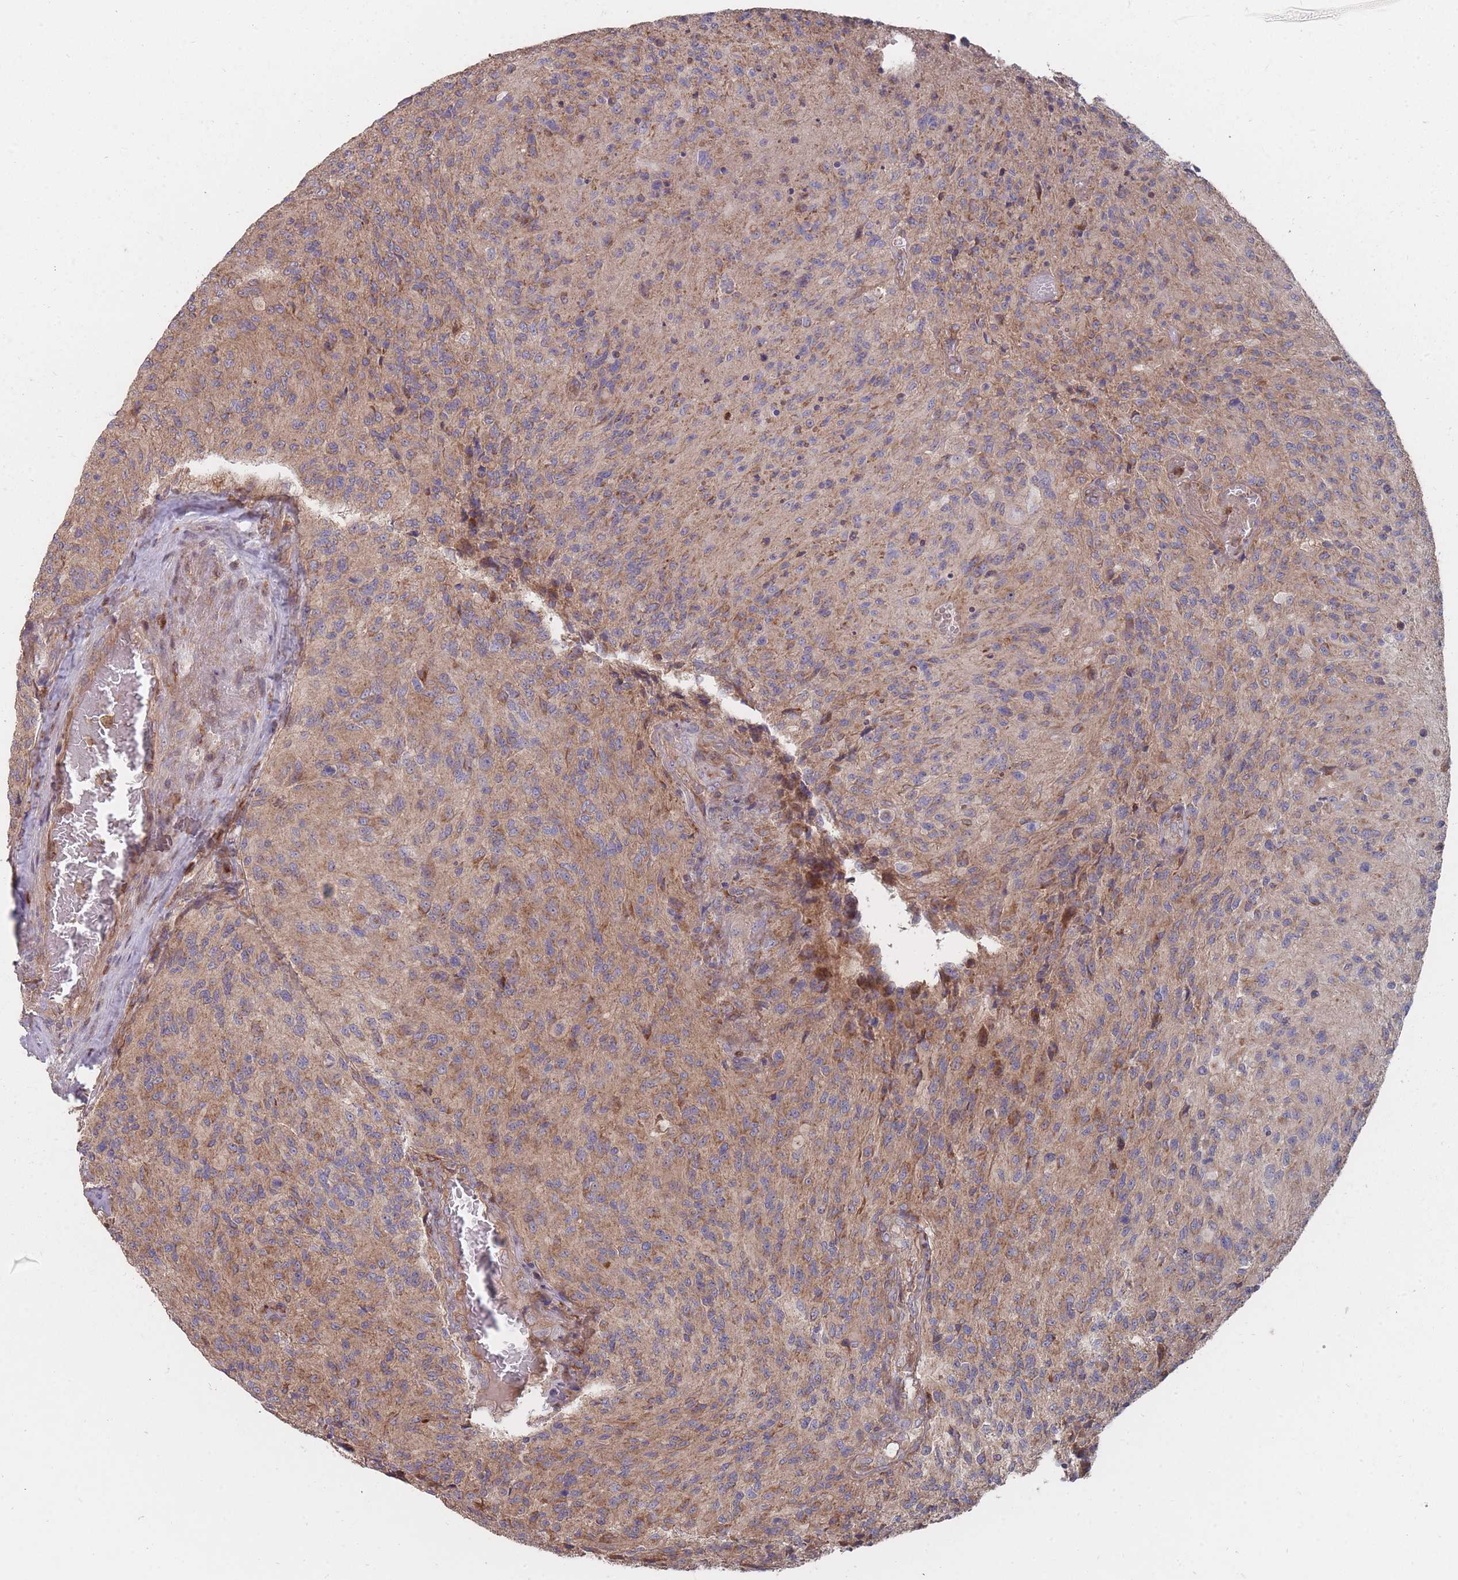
{"staining": {"intensity": "moderate", "quantity": ">75%", "location": "cytoplasmic/membranous"}, "tissue": "glioma", "cell_type": "Tumor cells", "image_type": "cancer", "snomed": [{"axis": "morphology", "description": "Normal tissue, NOS"}, {"axis": "morphology", "description": "Glioma, malignant, High grade"}, {"axis": "topography", "description": "Cerebral cortex"}], "caption": "High-power microscopy captured an immunohistochemistry micrograph of glioma, revealing moderate cytoplasmic/membranous expression in approximately >75% of tumor cells.", "gene": "THSD7B", "patient": {"sex": "male", "age": 56}}